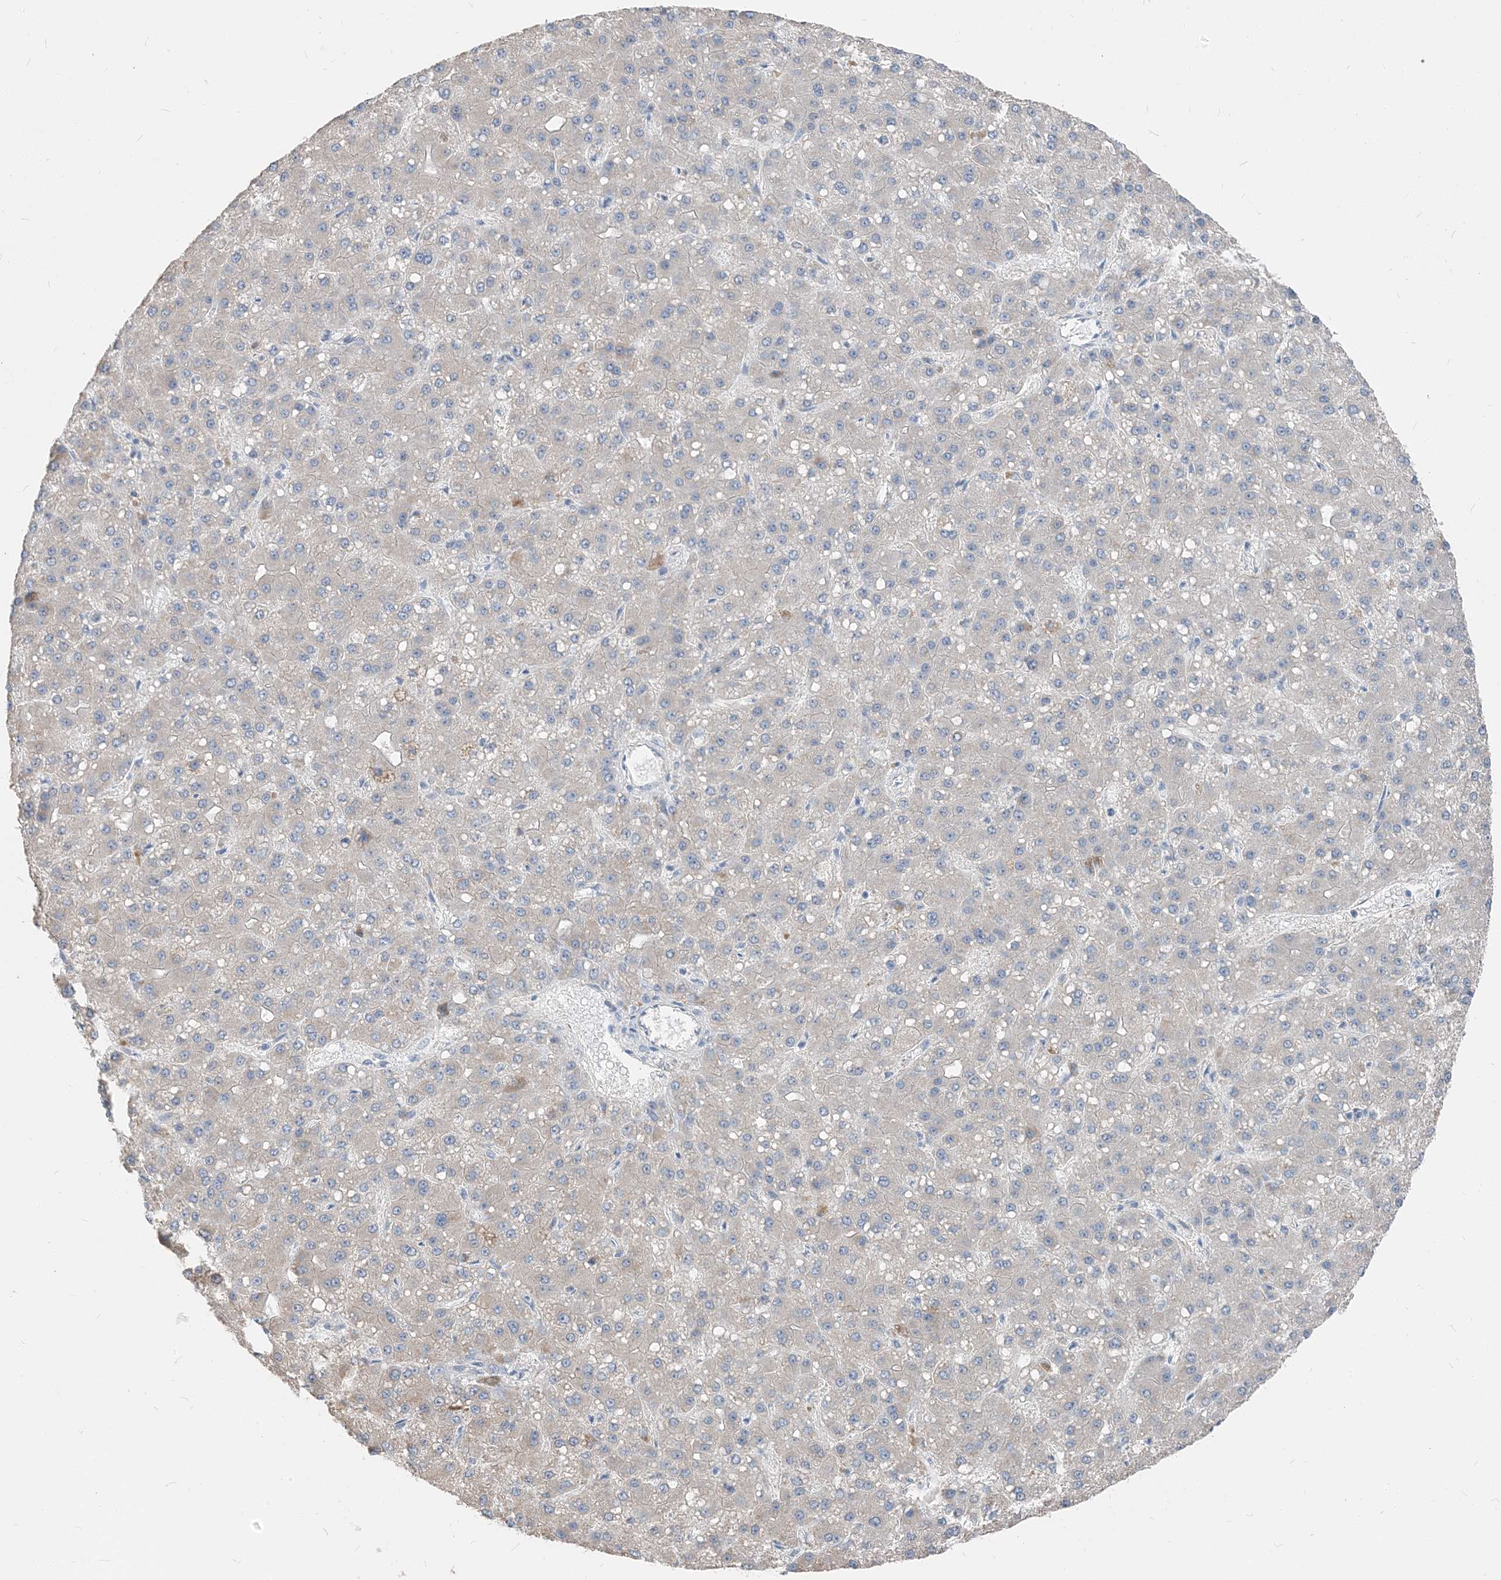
{"staining": {"intensity": "negative", "quantity": "none", "location": "none"}, "tissue": "liver cancer", "cell_type": "Tumor cells", "image_type": "cancer", "snomed": [{"axis": "morphology", "description": "Carcinoma, Hepatocellular, NOS"}, {"axis": "topography", "description": "Liver"}], "caption": "The micrograph shows no significant staining in tumor cells of liver cancer (hepatocellular carcinoma).", "gene": "NCOA7", "patient": {"sex": "male", "age": 67}}